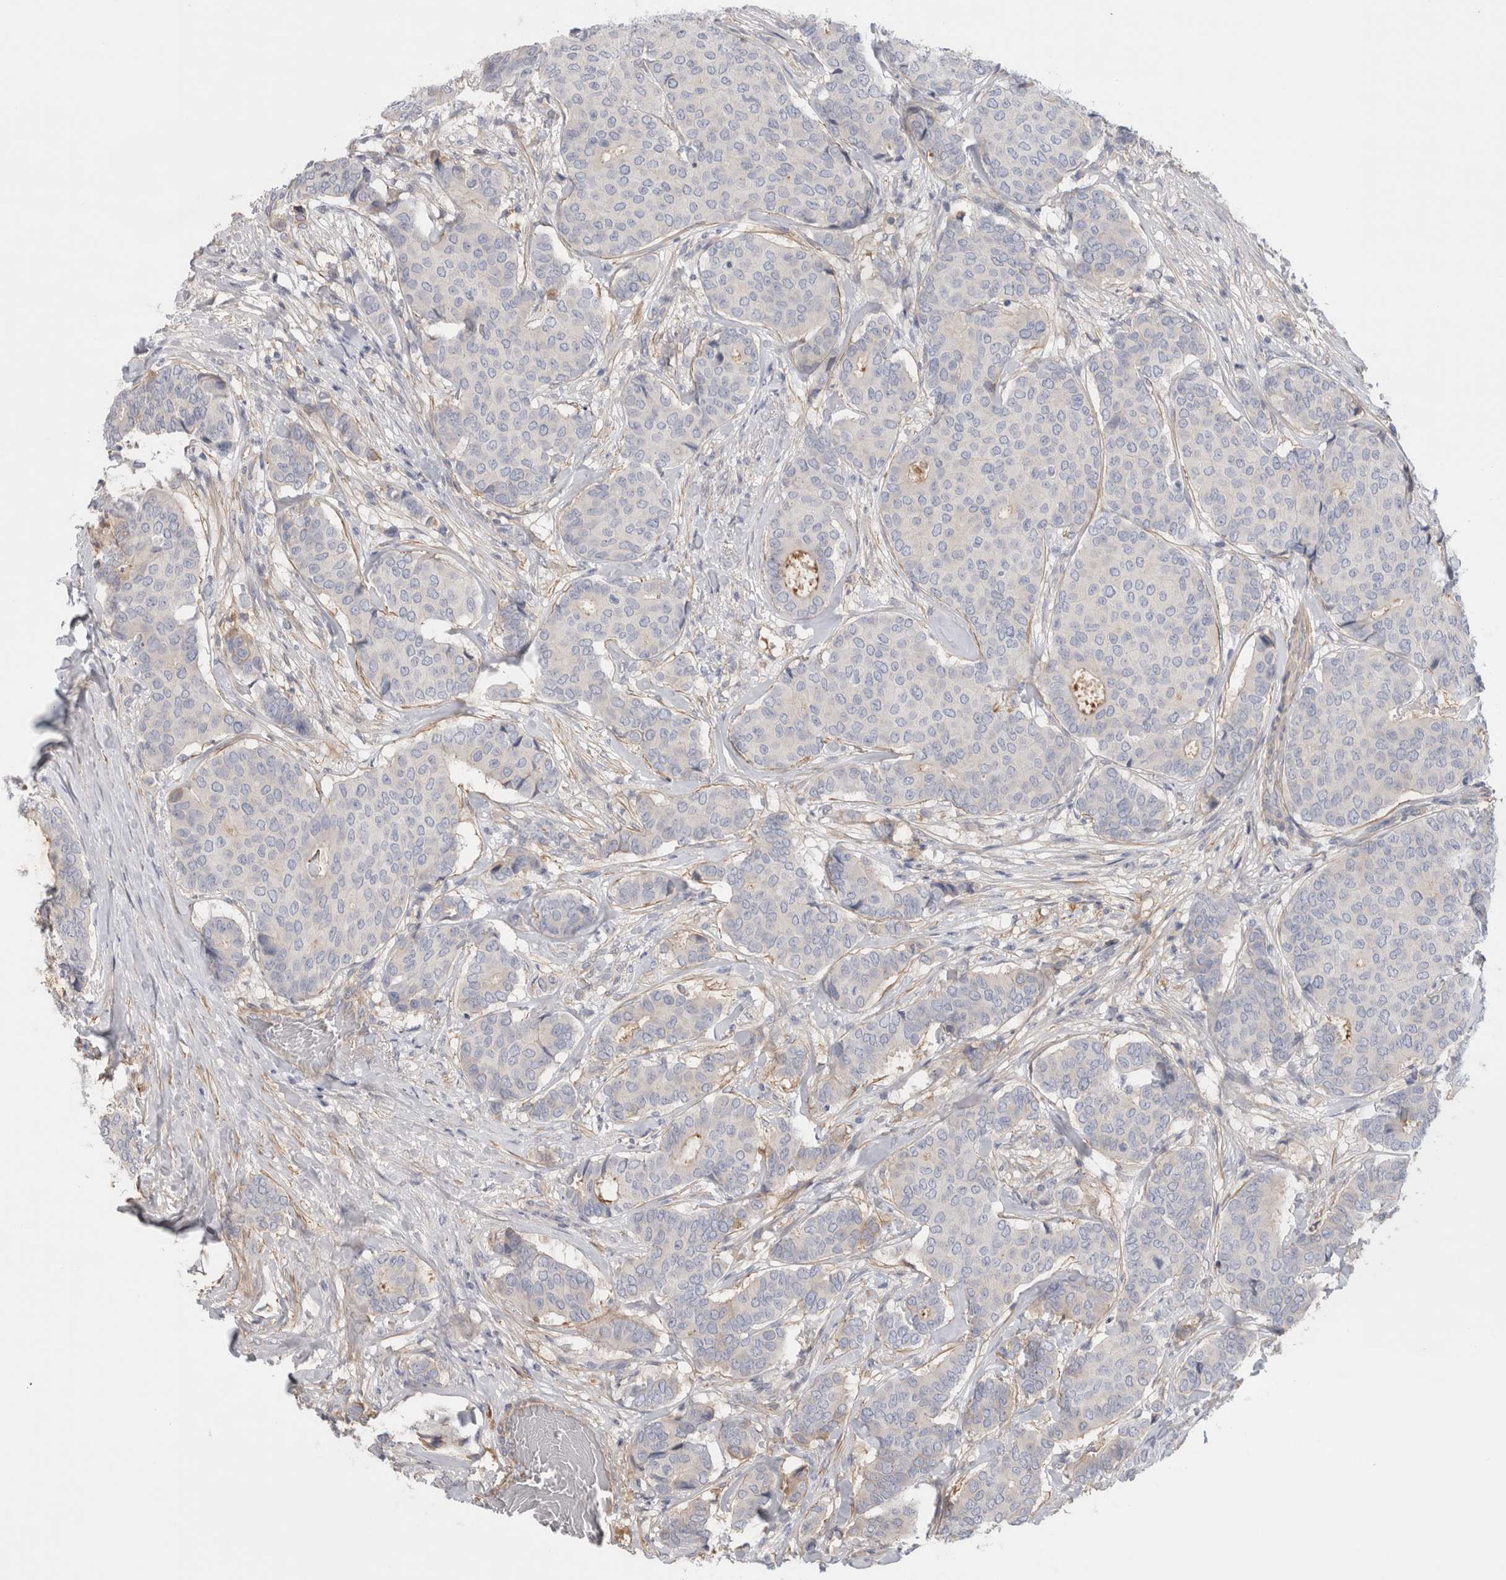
{"staining": {"intensity": "negative", "quantity": "none", "location": "none"}, "tissue": "breast cancer", "cell_type": "Tumor cells", "image_type": "cancer", "snomed": [{"axis": "morphology", "description": "Duct carcinoma"}, {"axis": "topography", "description": "Breast"}], "caption": "This is an immunohistochemistry image of human breast infiltrating ductal carcinoma. There is no staining in tumor cells.", "gene": "CFI", "patient": {"sex": "female", "age": 75}}